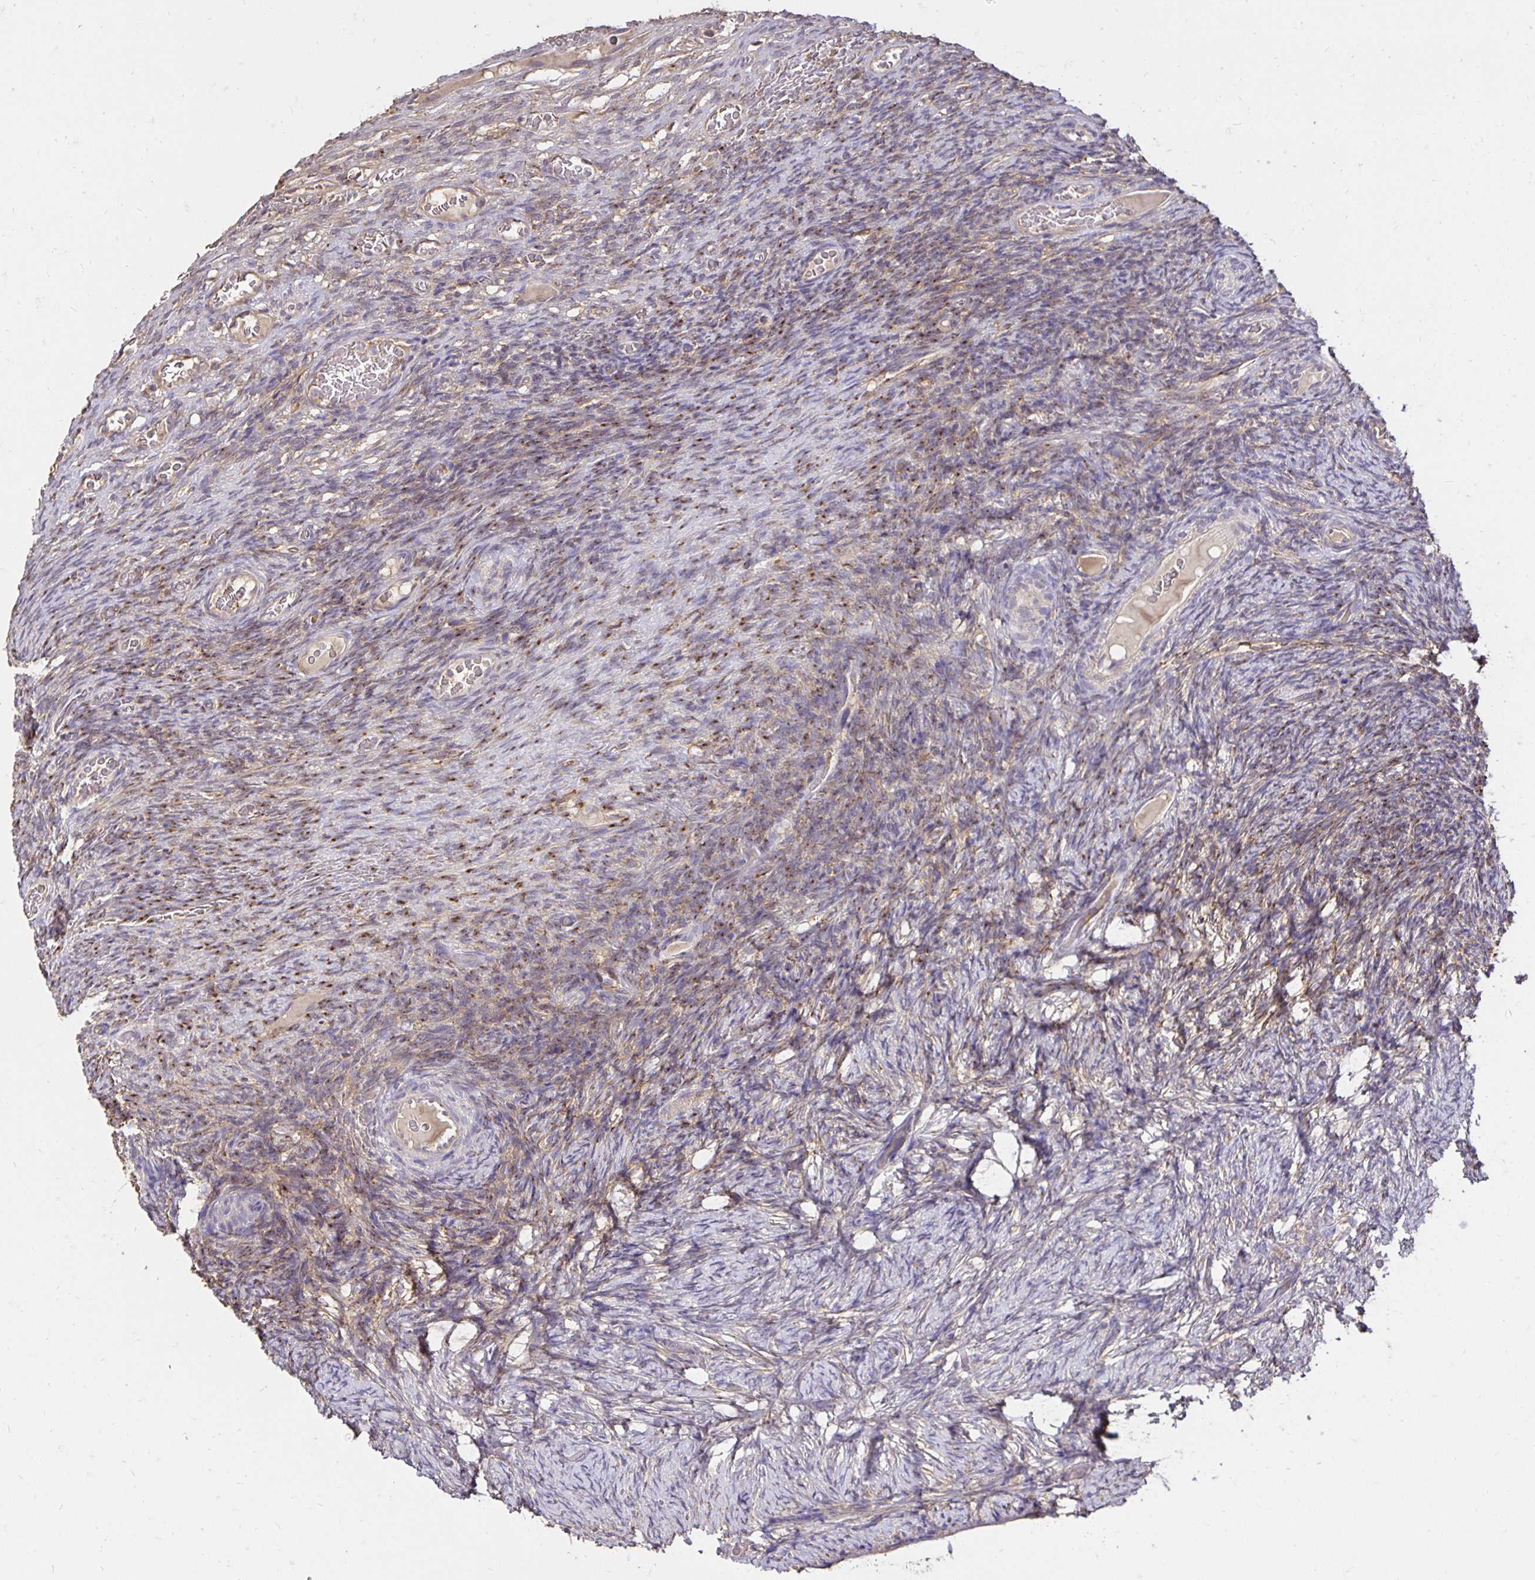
{"staining": {"intensity": "moderate", "quantity": "<25%", "location": "cytoplasmic/membranous"}, "tissue": "ovary", "cell_type": "Ovarian stroma cells", "image_type": "normal", "snomed": [{"axis": "morphology", "description": "Normal tissue, NOS"}, {"axis": "topography", "description": "Ovary"}], "caption": "A high-resolution image shows immunohistochemistry staining of normal ovary, which demonstrates moderate cytoplasmic/membranous positivity in about <25% of ovarian stroma cells.", "gene": "PNPLA3", "patient": {"sex": "female", "age": 34}}